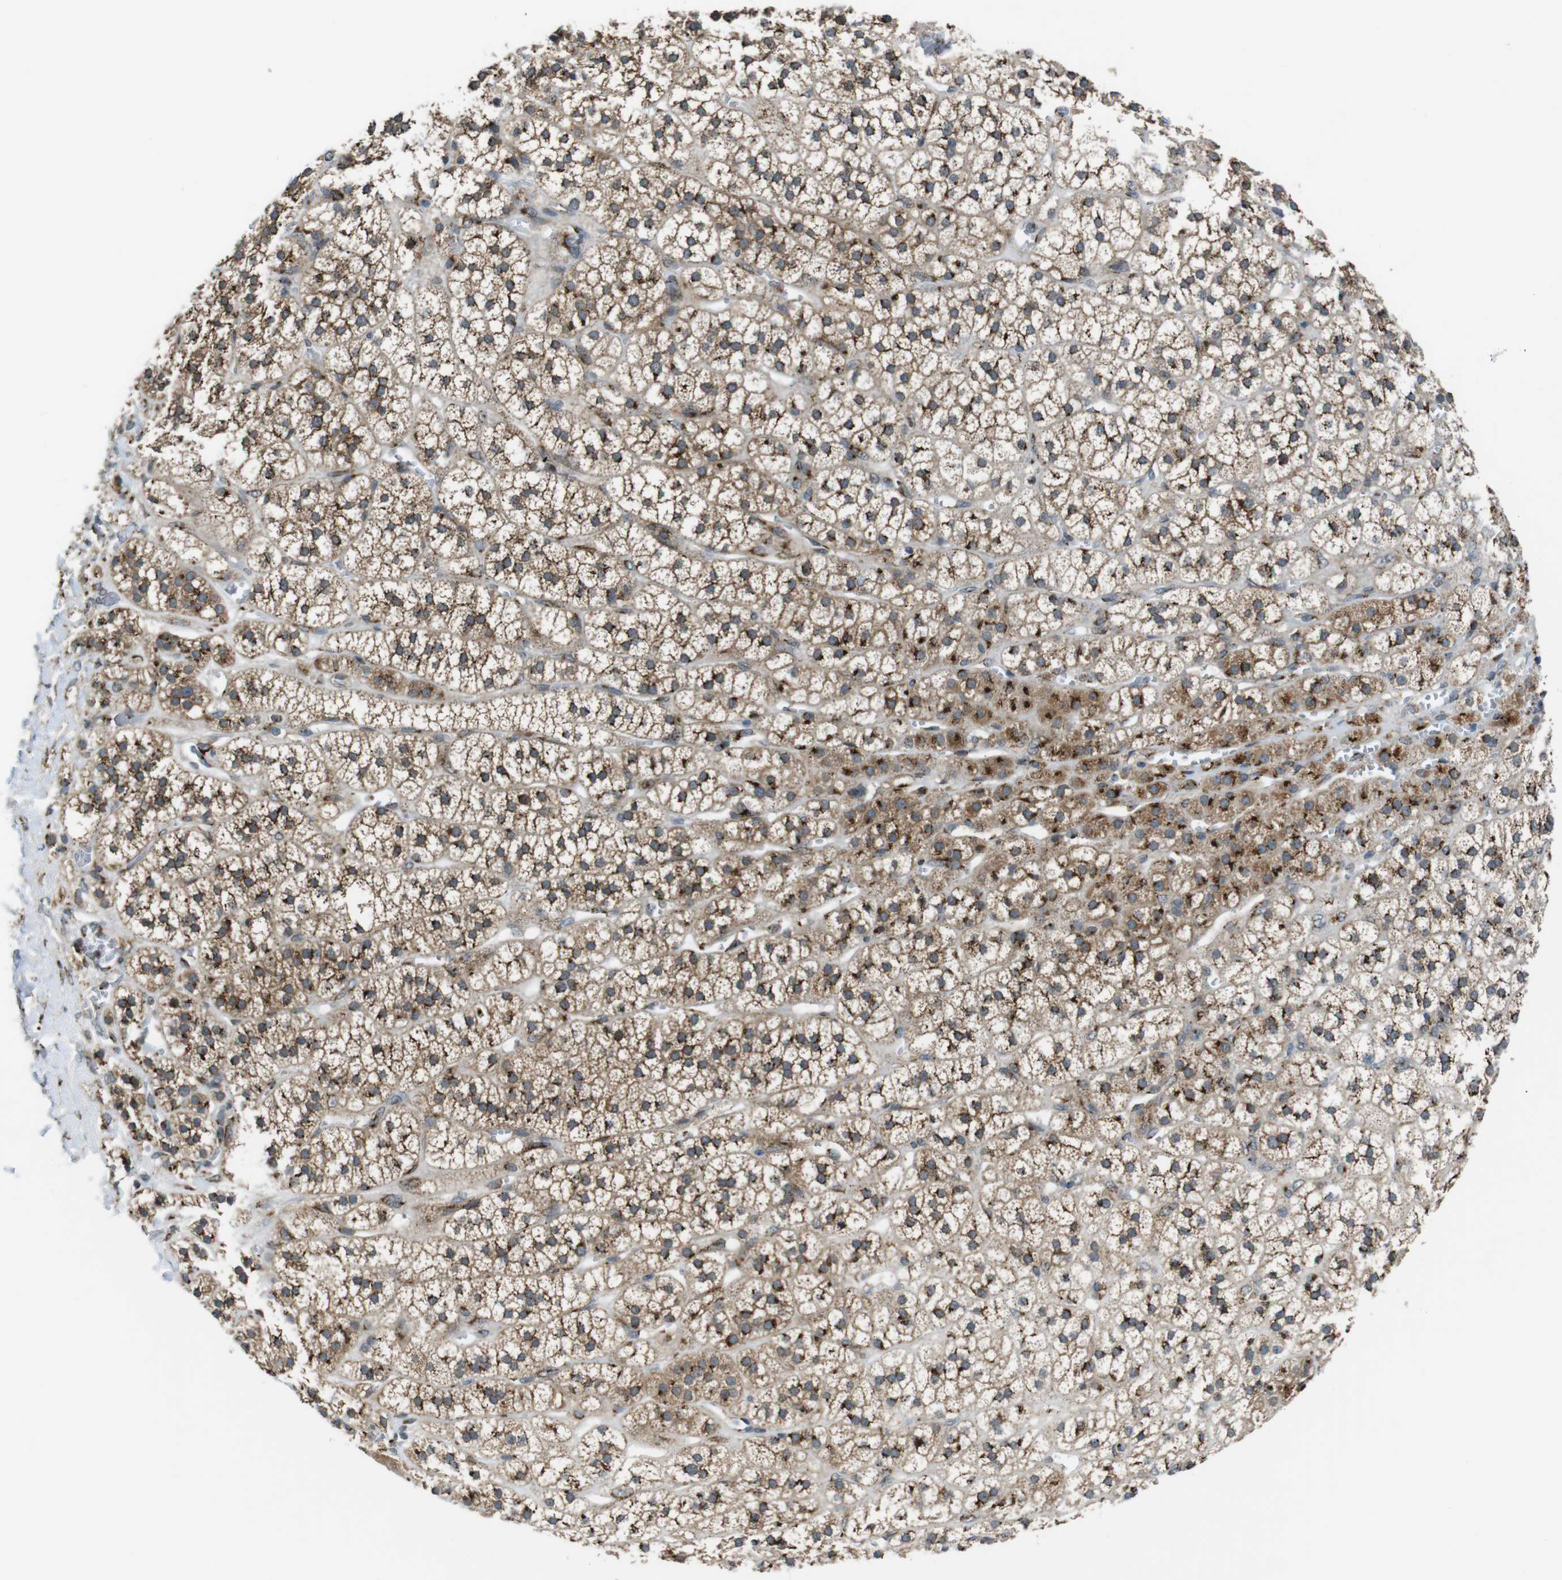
{"staining": {"intensity": "strong", "quantity": ">75%", "location": "cytoplasmic/membranous"}, "tissue": "adrenal gland", "cell_type": "Glandular cells", "image_type": "normal", "snomed": [{"axis": "morphology", "description": "Normal tissue, NOS"}, {"axis": "topography", "description": "Adrenal gland"}], "caption": "Protein expression analysis of normal adrenal gland reveals strong cytoplasmic/membranous positivity in approximately >75% of glandular cells.", "gene": "ZFPL1", "patient": {"sex": "male", "age": 56}}